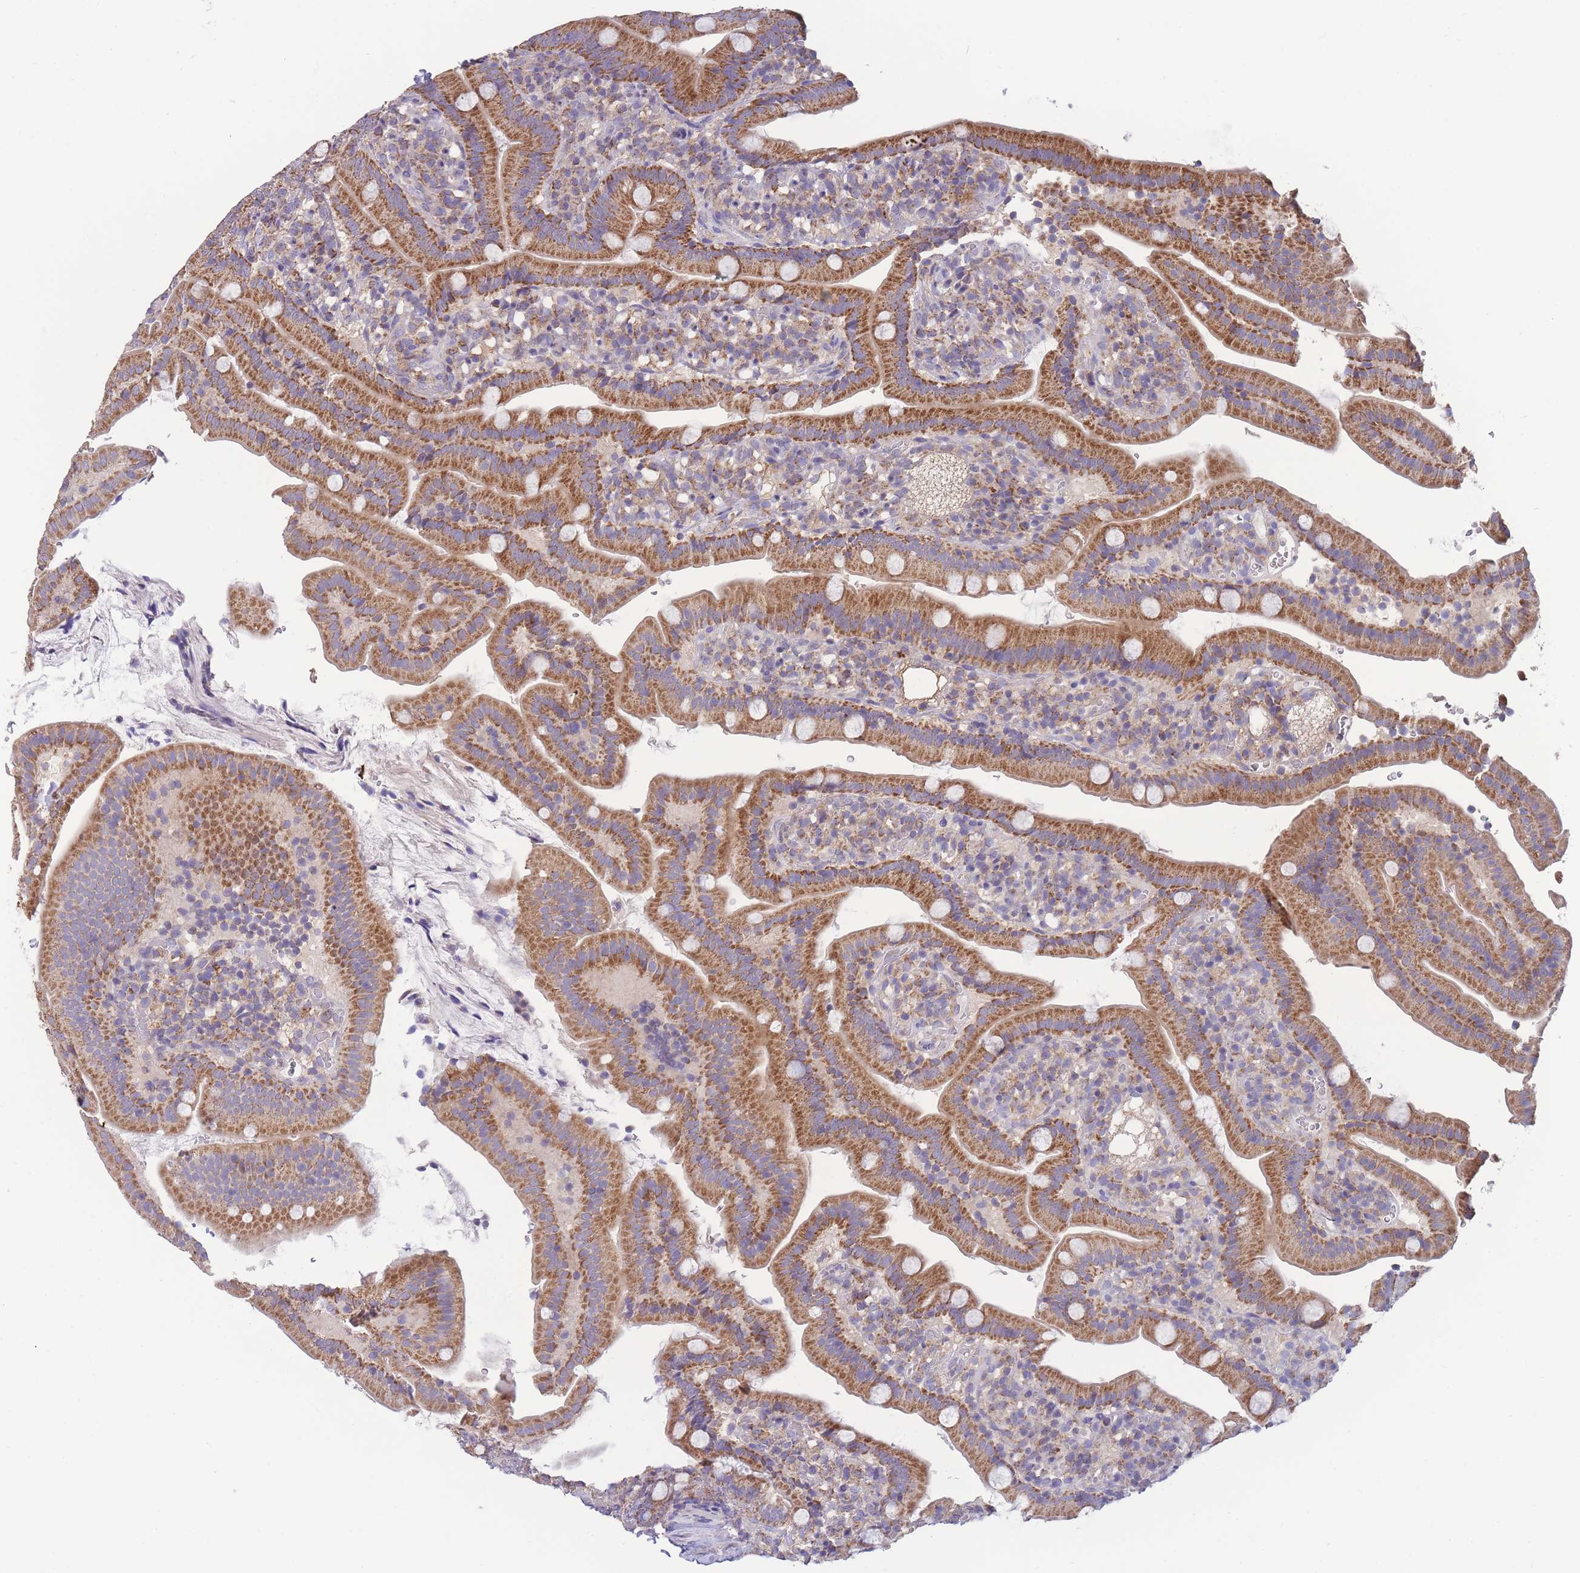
{"staining": {"intensity": "strong", "quantity": ">75%", "location": "cytoplasmic/membranous"}, "tissue": "duodenum", "cell_type": "Glandular cells", "image_type": "normal", "snomed": [{"axis": "morphology", "description": "Normal tissue, NOS"}, {"axis": "topography", "description": "Duodenum"}], "caption": "Protein expression by immunohistochemistry exhibits strong cytoplasmic/membranous staining in about >75% of glandular cells in normal duodenum. The protein is stained brown, and the nuclei are stained in blue (DAB IHC with brightfield microscopy, high magnification).", "gene": "SLC25A42", "patient": {"sex": "female", "age": 67}}